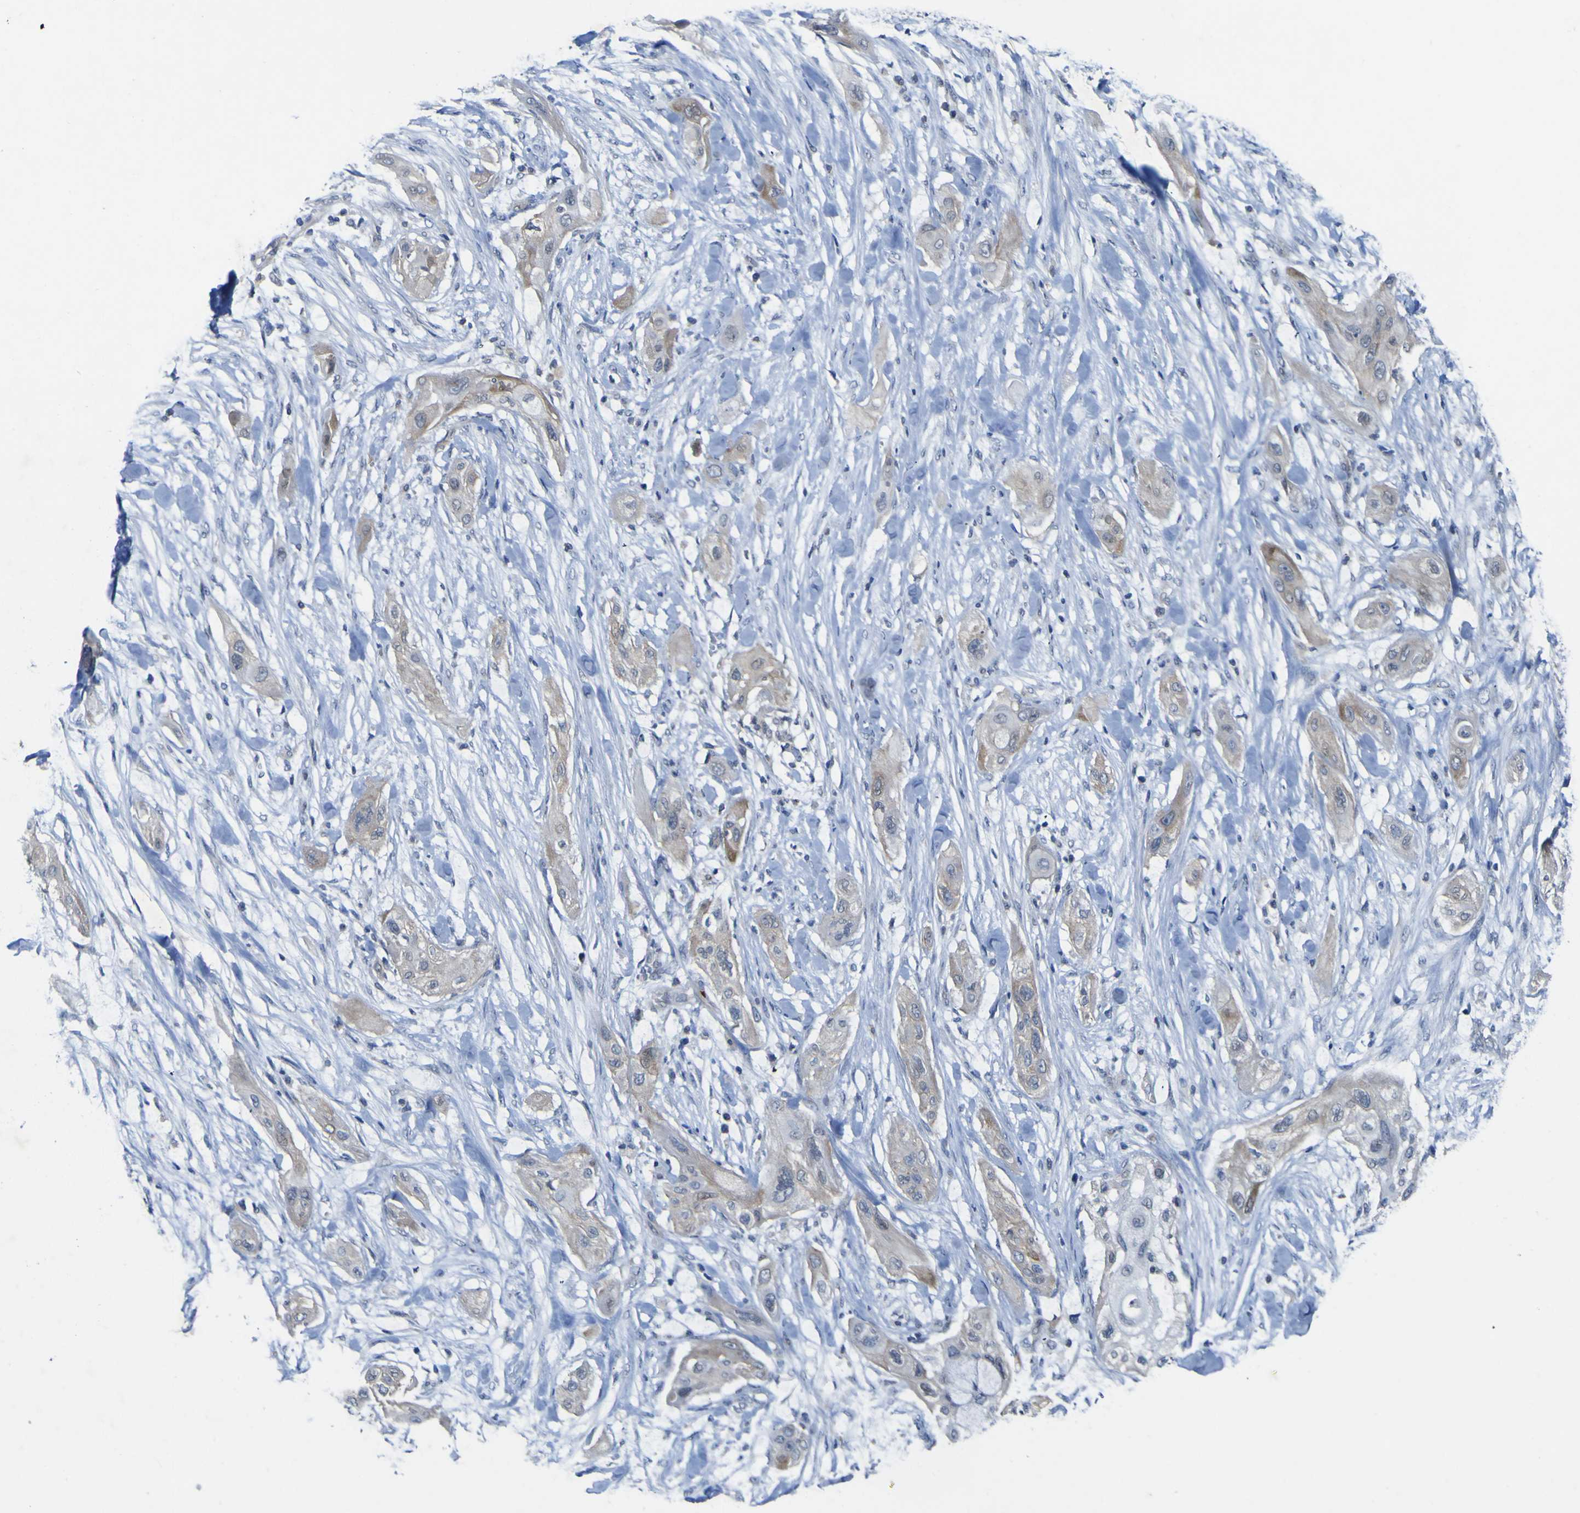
{"staining": {"intensity": "weak", "quantity": "25%-75%", "location": "cytoplasmic/membranous"}, "tissue": "lung cancer", "cell_type": "Tumor cells", "image_type": "cancer", "snomed": [{"axis": "morphology", "description": "Squamous cell carcinoma, NOS"}, {"axis": "topography", "description": "Lung"}], "caption": "Tumor cells display weak cytoplasmic/membranous expression in about 25%-75% of cells in lung cancer.", "gene": "NAV1", "patient": {"sex": "female", "age": 47}}